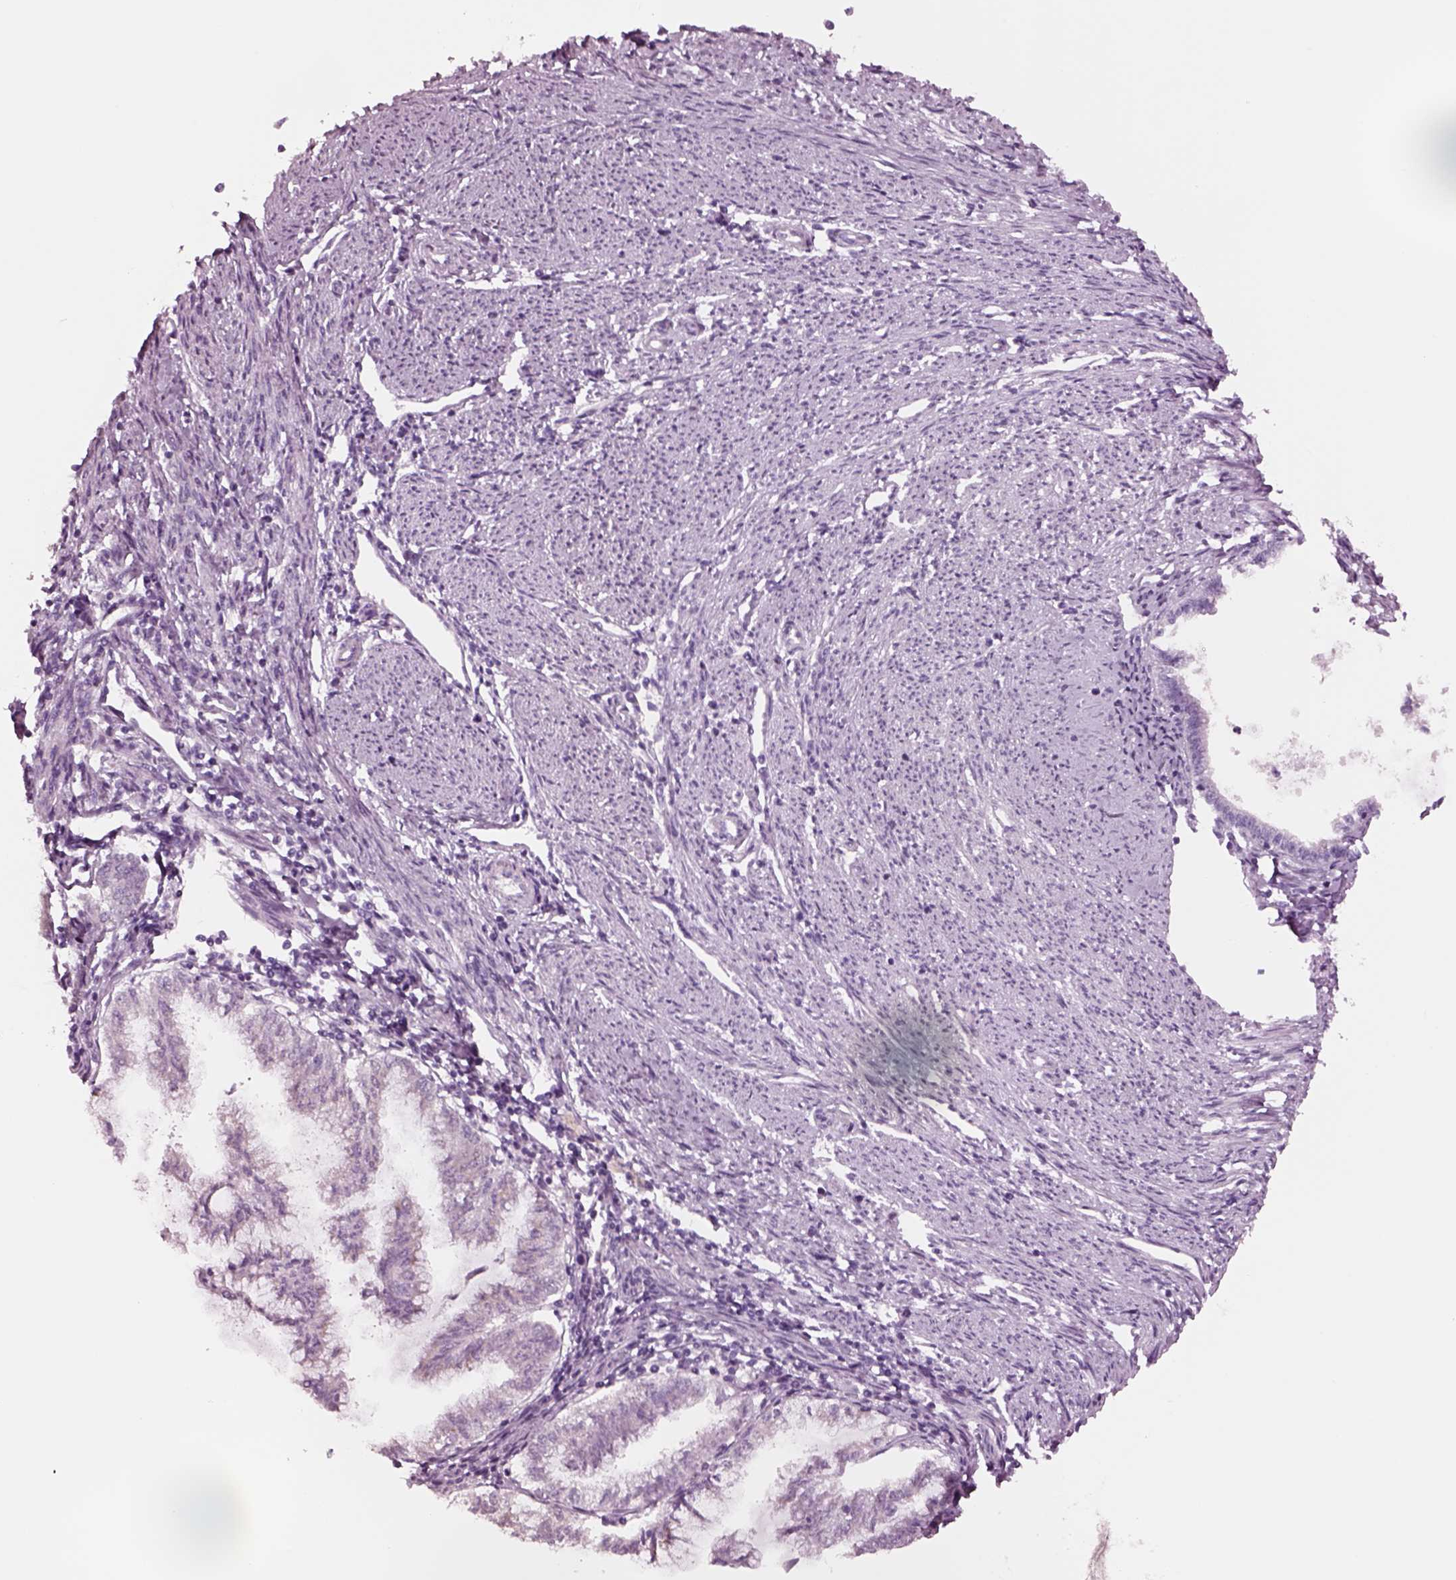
{"staining": {"intensity": "negative", "quantity": "none", "location": "none"}, "tissue": "endometrial cancer", "cell_type": "Tumor cells", "image_type": "cancer", "snomed": [{"axis": "morphology", "description": "Adenocarcinoma, NOS"}, {"axis": "topography", "description": "Endometrium"}], "caption": "The histopathology image shows no staining of tumor cells in endometrial cancer (adenocarcinoma). (DAB (3,3'-diaminobenzidine) immunohistochemistry, high magnification).", "gene": "NMRK2", "patient": {"sex": "female", "age": 79}}